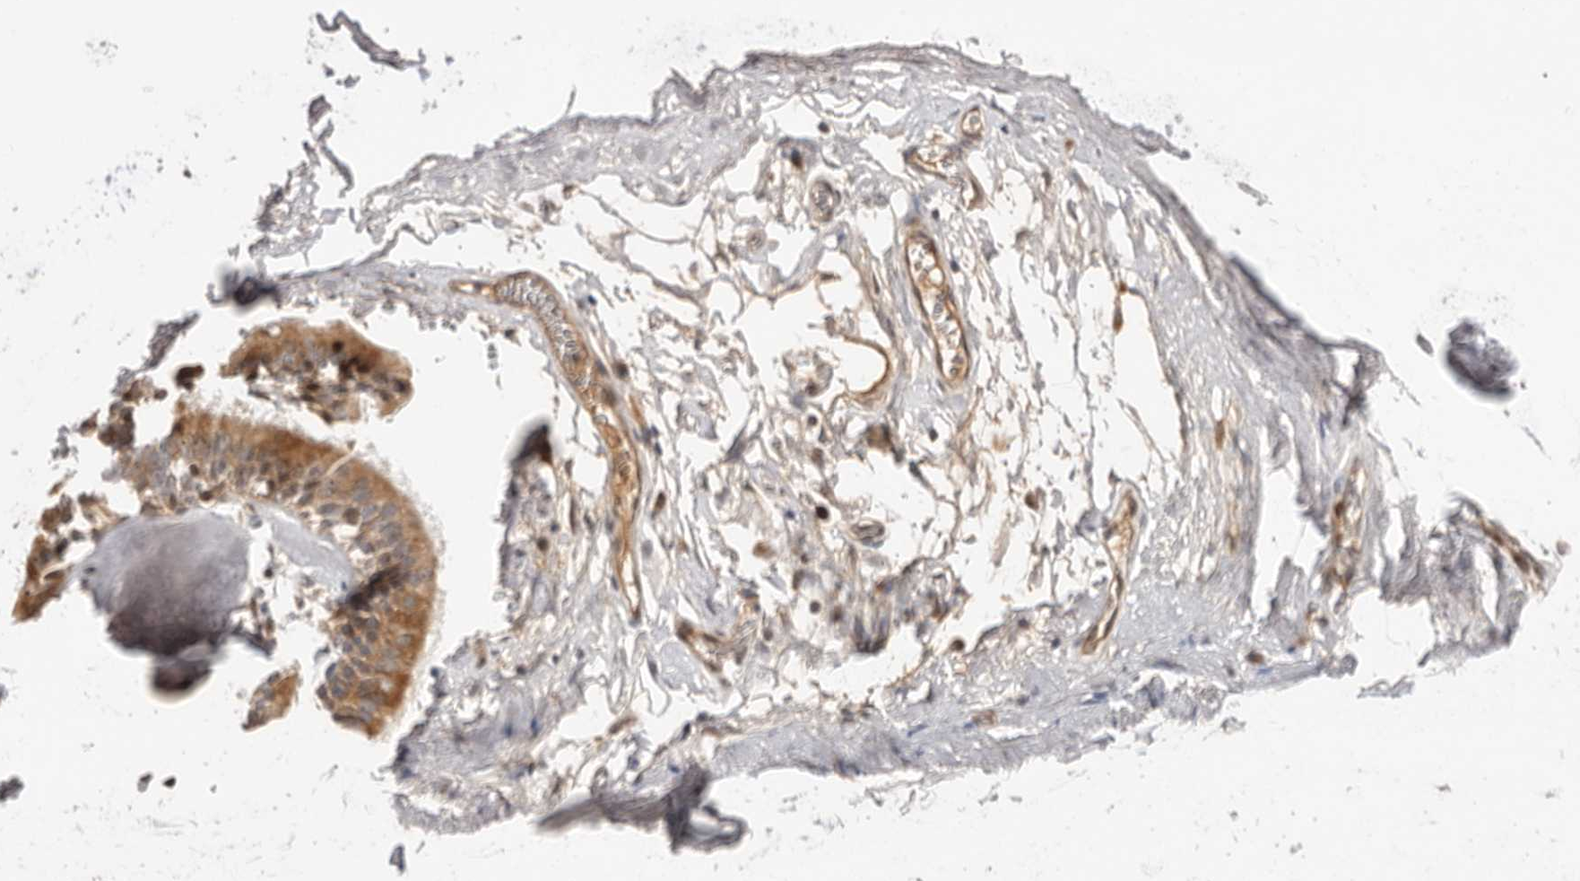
{"staining": {"intensity": "weak", "quantity": "25%-75%", "location": "cytoplasmic/membranous"}, "tissue": "adipose tissue", "cell_type": "Adipocytes", "image_type": "normal", "snomed": [{"axis": "morphology", "description": "Normal tissue, NOS"}, {"axis": "topography", "description": "Cartilage tissue"}], "caption": "A histopathology image showing weak cytoplasmic/membranous staining in about 25%-75% of adipocytes in normal adipose tissue, as visualized by brown immunohistochemical staining.", "gene": "DOP1A", "patient": {"sex": "female", "age": 63}}